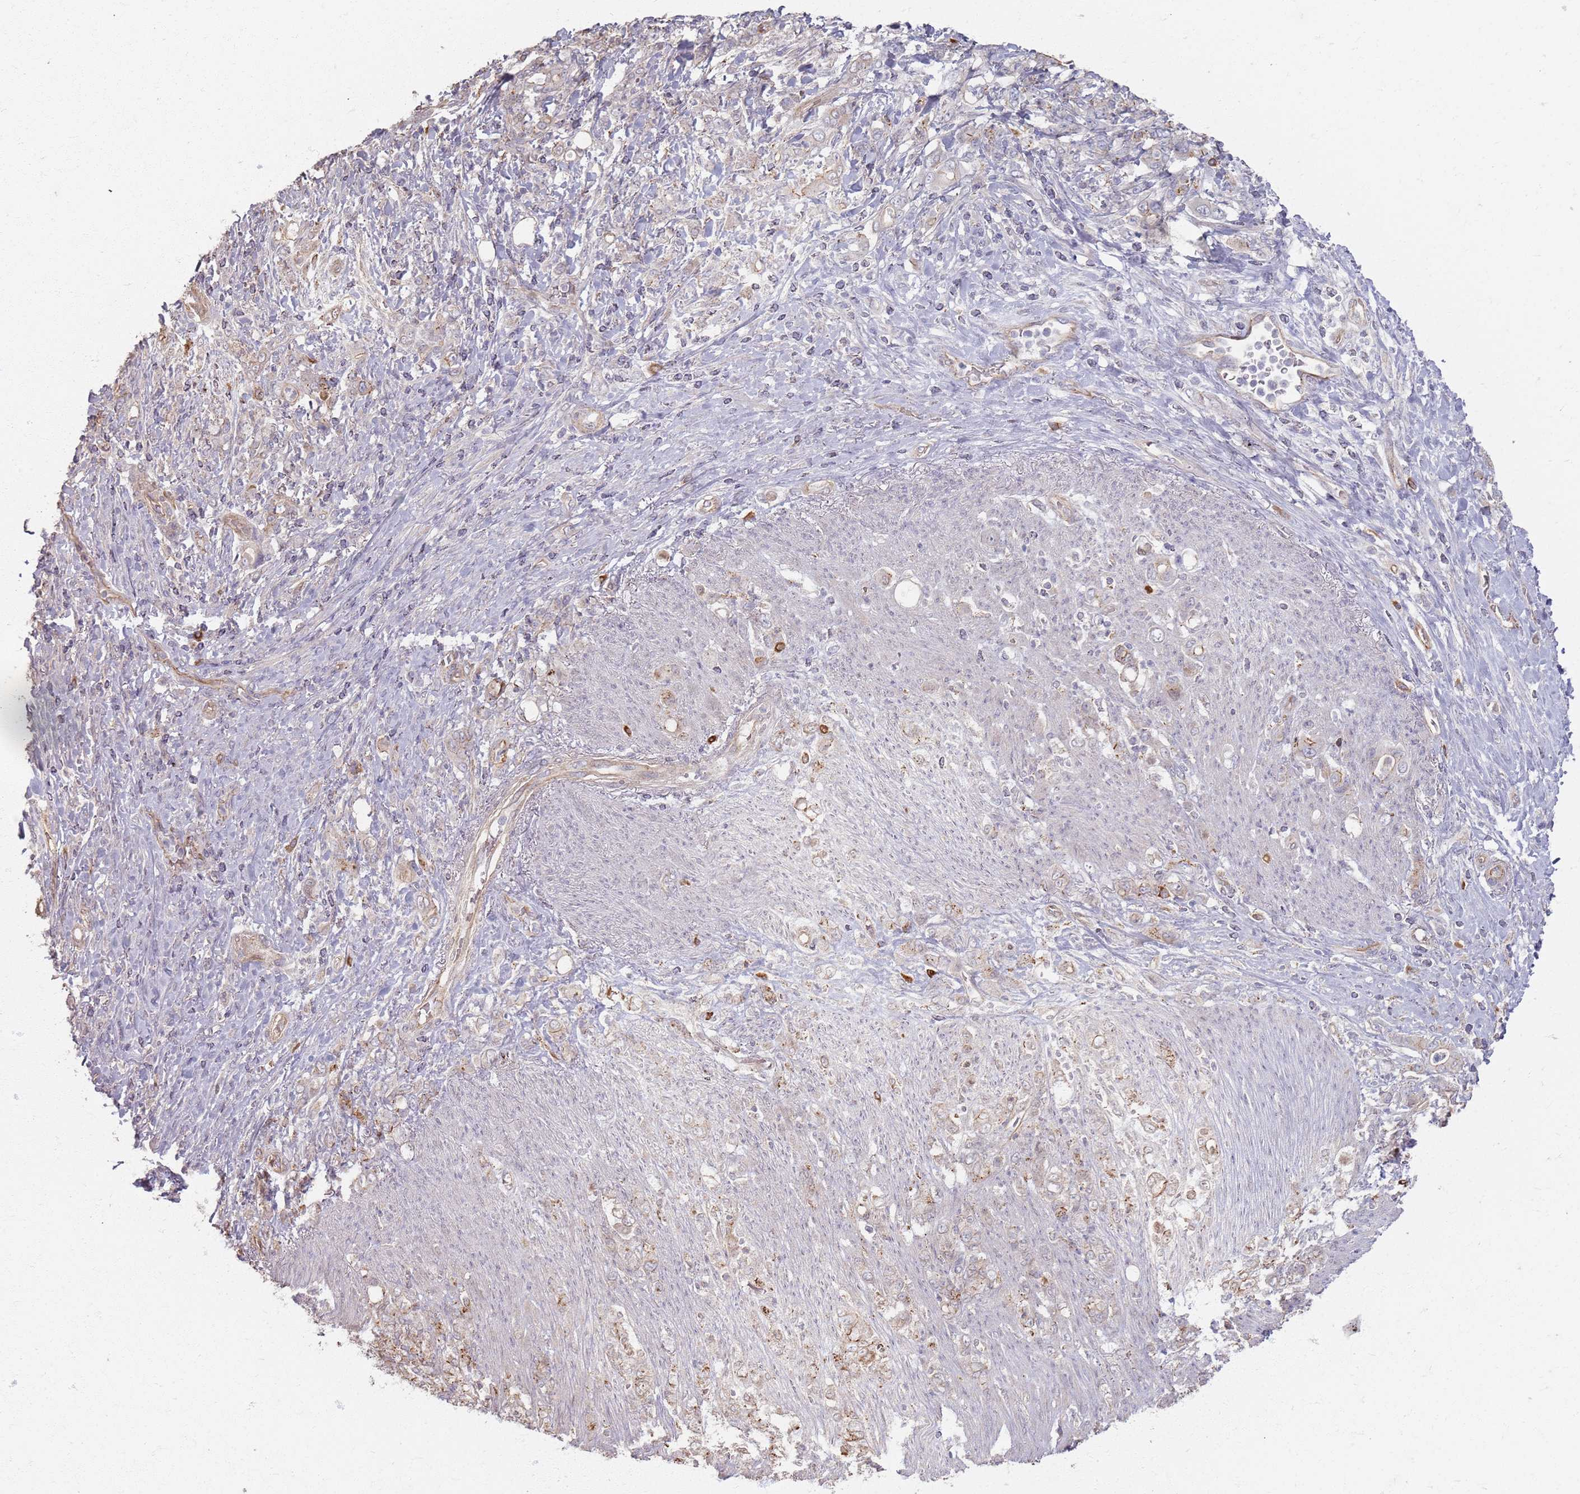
{"staining": {"intensity": "negative", "quantity": "none", "location": "none"}, "tissue": "stomach cancer", "cell_type": "Tumor cells", "image_type": "cancer", "snomed": [{"axis": "morphology", "description": "Normal tissue, NOS"}, {"axis": "morphology", "description": "Adenocarcinoma, NOS"}, {"axis": "topography", "description": "Stomach"}], "caption": "A photomicrograph of stomach cancer stained for a protein reveals no brown staining in tumor cells. (DAB immunohistochemistry (IHC), high magnification).", "gene": "KCNA5", "patient": {"sex": "female", "age": 79}}